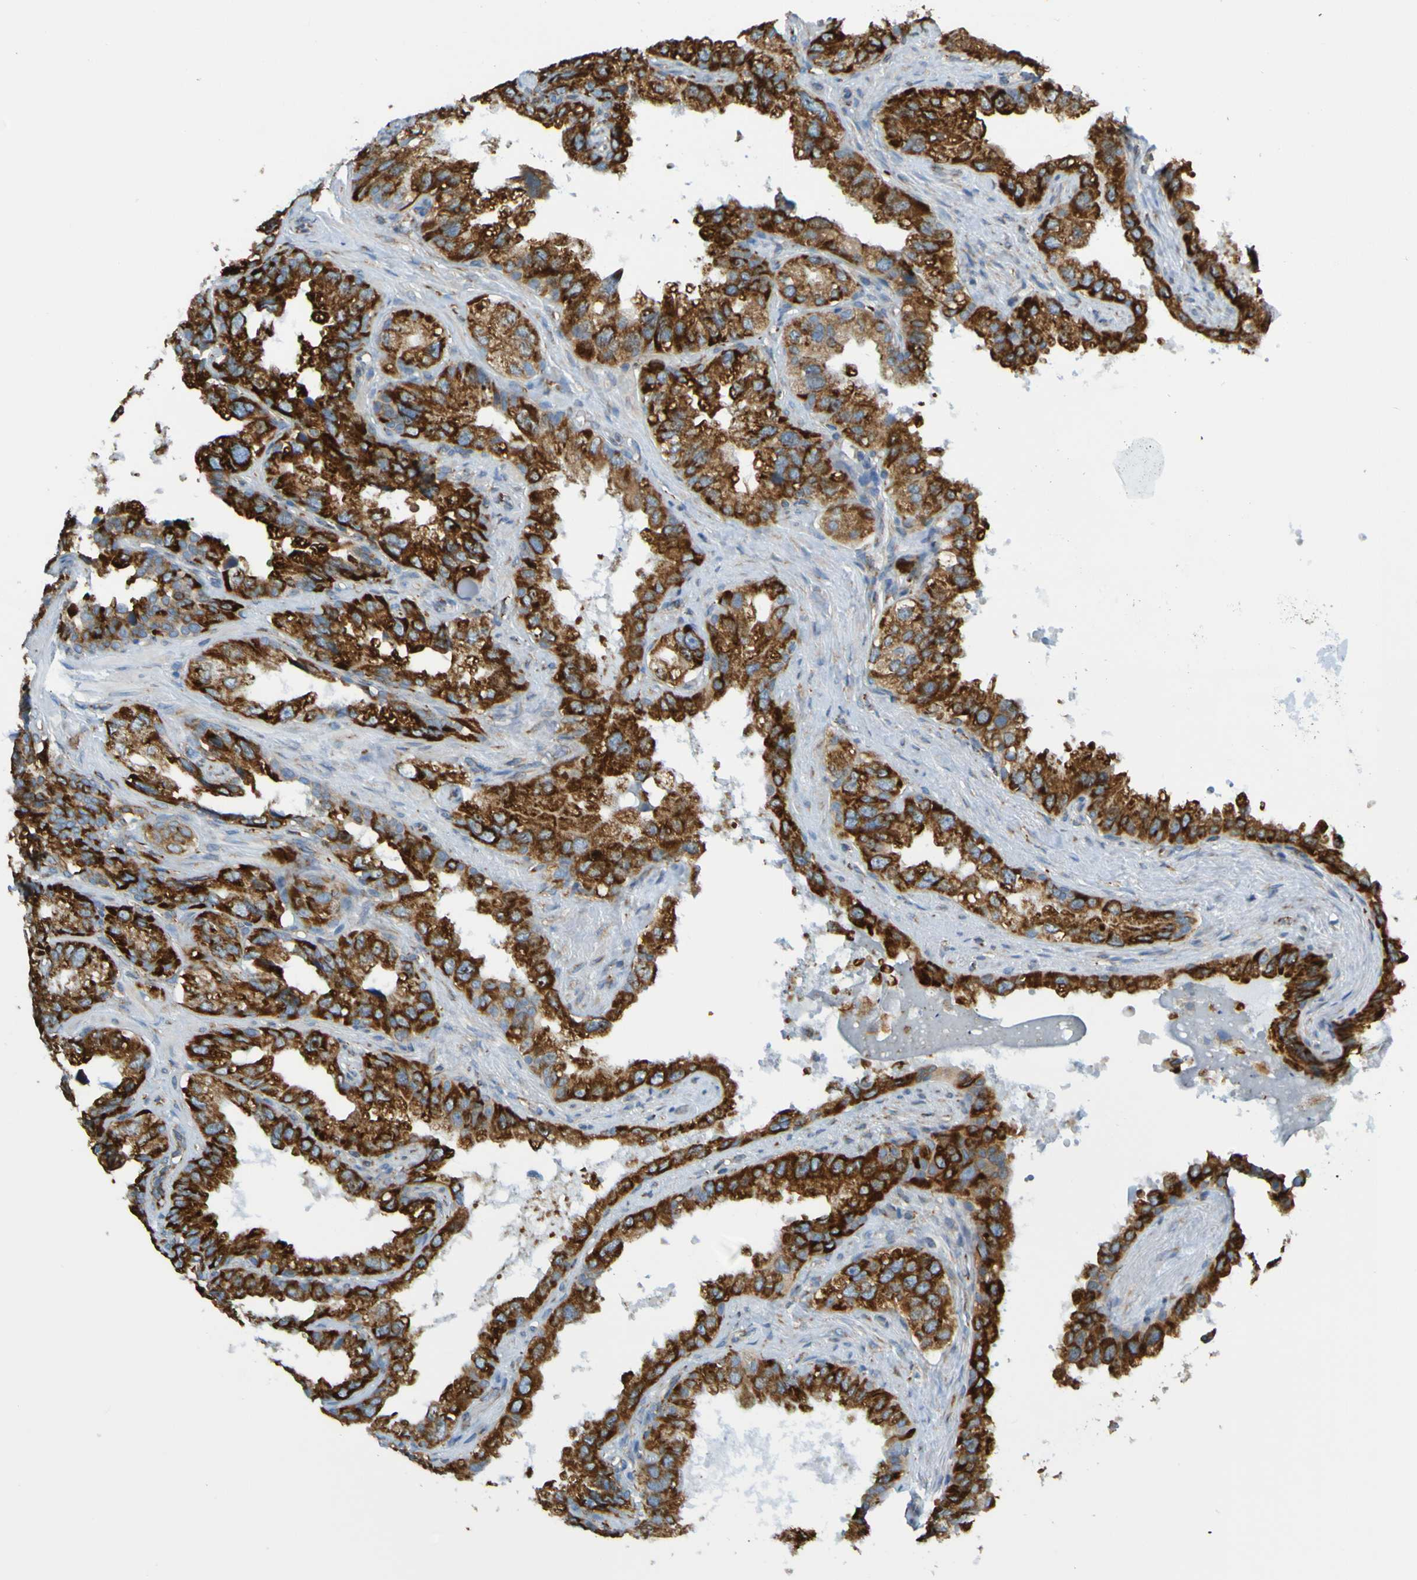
{"staining": {"intensity": "moderate", "quantity": ">75%", "location": "cytoplasmic/membranous"}, "tissue": "seminal vesicle", "cell_type": "Glandular cells", "image_type": "normal", "snomed": [{"axis": "morphology", "description": "Normal tissue, NOS"}, {"axis": "topography", "description": "Seminal veicle"}], "caption": "Protein staining of unremarkable seminal vesicle demonstrates moderate cytoplasmic/membranous positivity in about >75% of glandular cells.", "gene": "SSR1", "patient": {"sex": "male", "age": 68}}